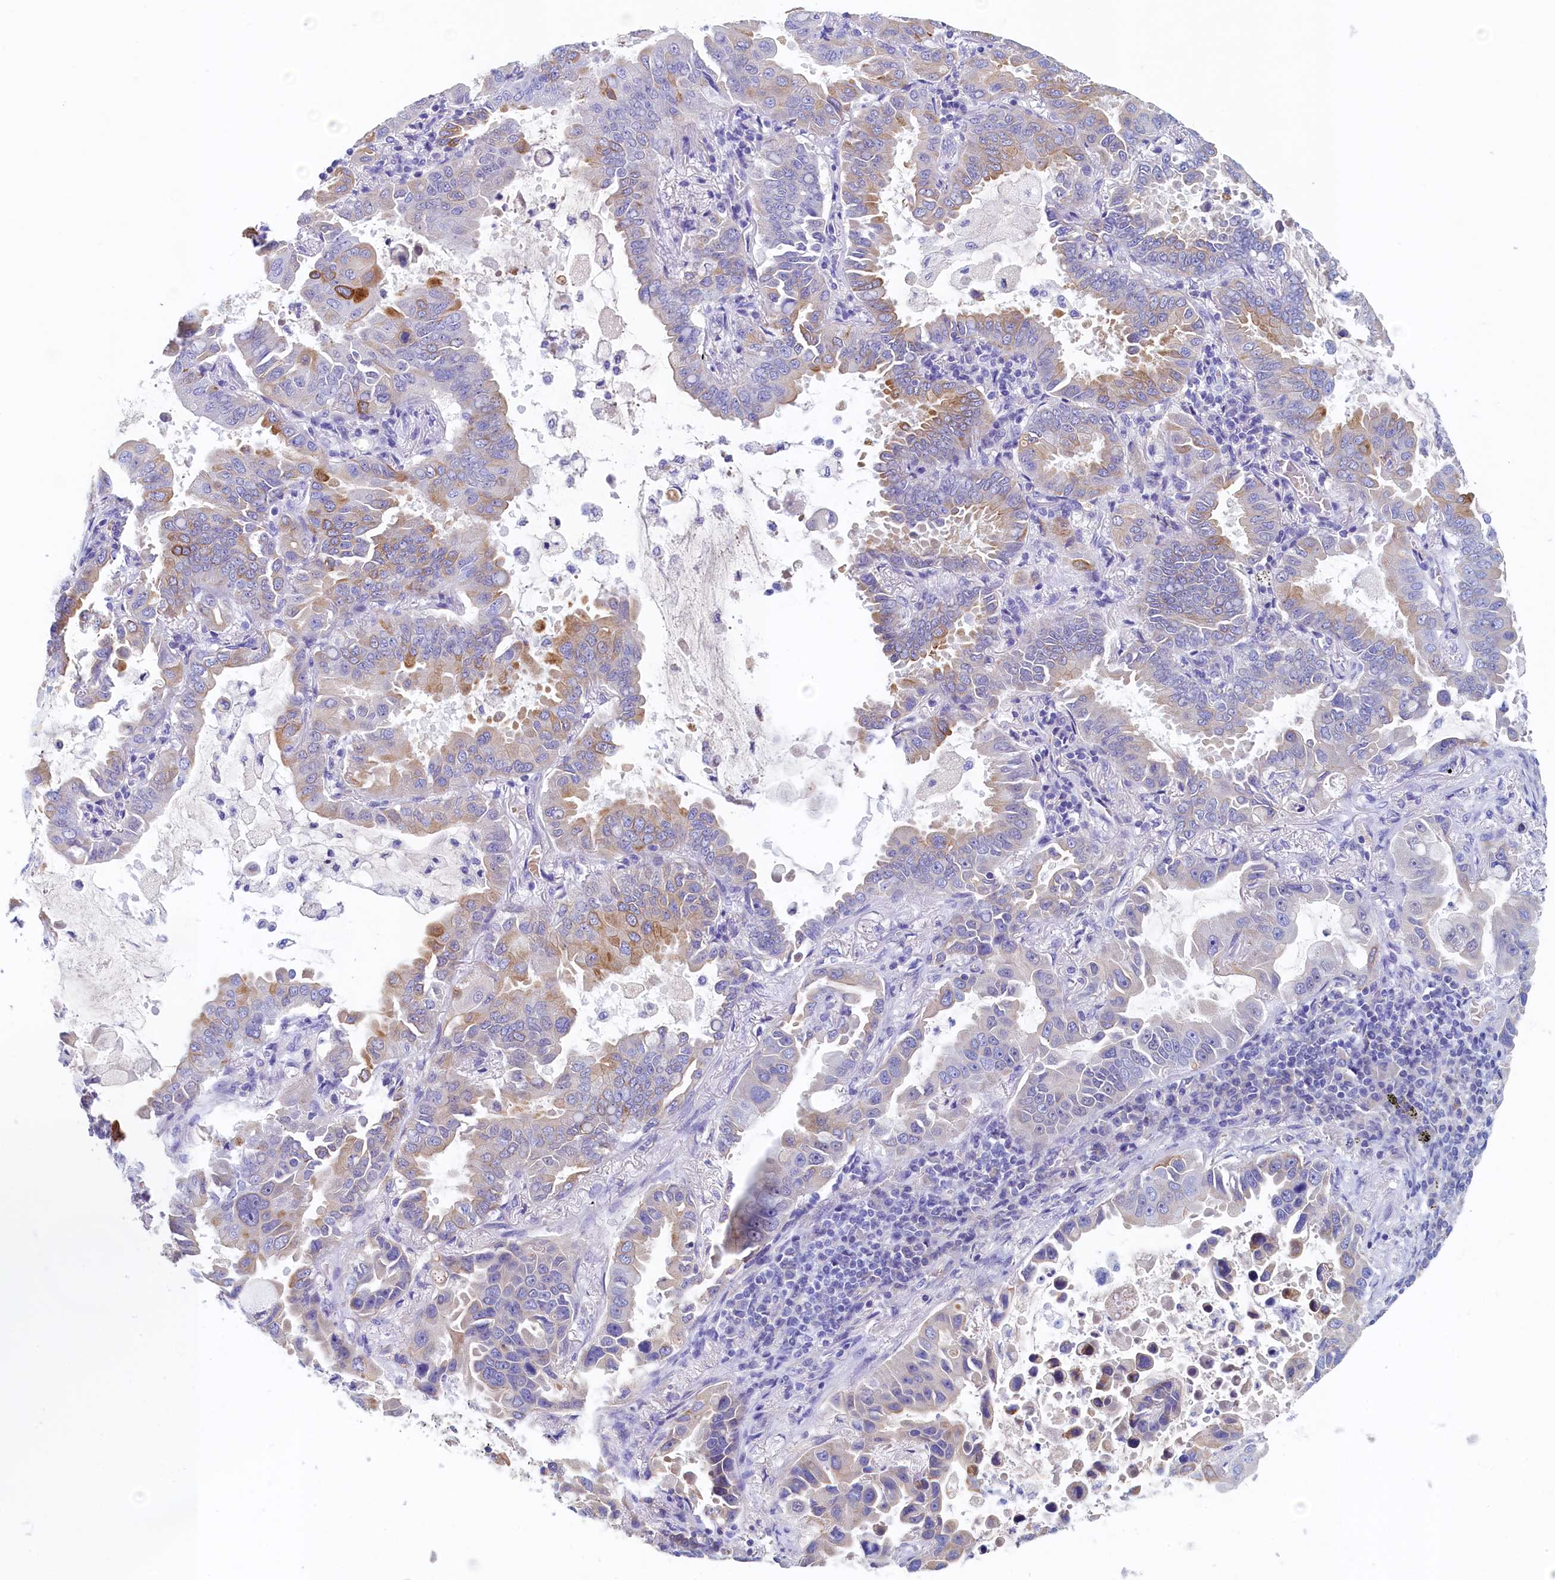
{"staining": {"intensity": "moderate", "quantity": "<25%", "location": "cytoplasmic/membranous"}, "tissue": "lung cancer", "cell_type": "Tumor cells", "image_type": "cancer", "snomed": [{"axis": "morphology", "description": "Adenocarcinoma, NOS"}, {"axis": "topography", "description": "Lung"}], "caption": "Adenocarcinoma (lung) tissue displays moderate cytoplasmic/membranous expression in approximately <25% of tumor cells, visualized by immunohistochemistry. The protein is shown in brown color, while the nuclei are stained blue.", "gene": "GUCA1C", "patient": {"sex": "male", "age": 64}}